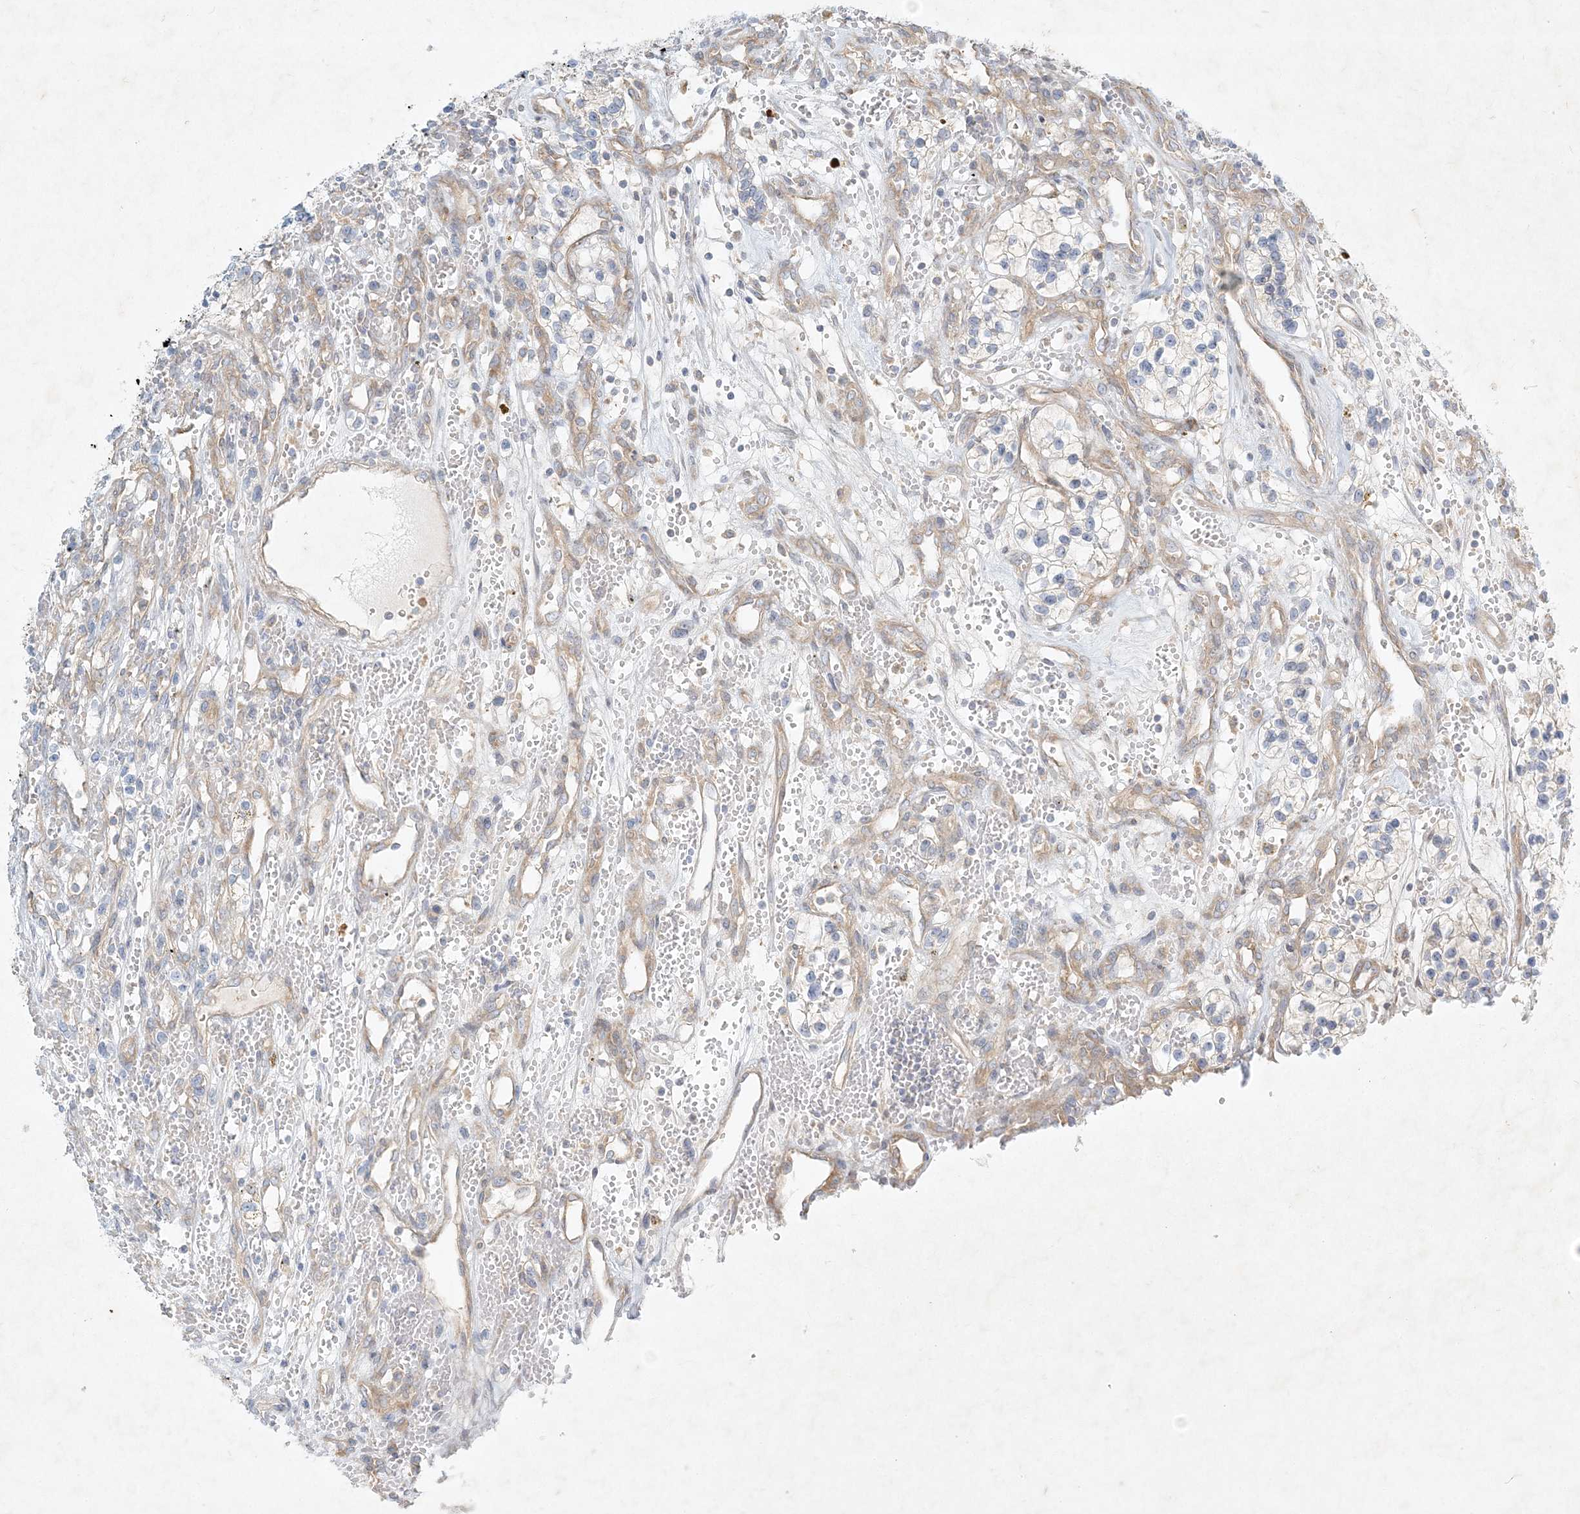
{"staining": {"intensity": "negative", "quantity": "none", "location": "none"}, "tissue": "renal cancer", "cell_type": "Tumor cells", "image_type": "cancer", "snomed": [{"axis": "morphology", "description": "Adenocarcinoma, NOS"}, {"axis": "topography", "description": "Kidney"}], "caption": "Tumor cells are negative for brown protein staining in adenocarcinoma (renal). (DAB (3,3'-diaminobenzidine) immunohistochemistry, high magnification).", "gene": "STK11IP", "patient": {"sex": "female", "age": 57}}